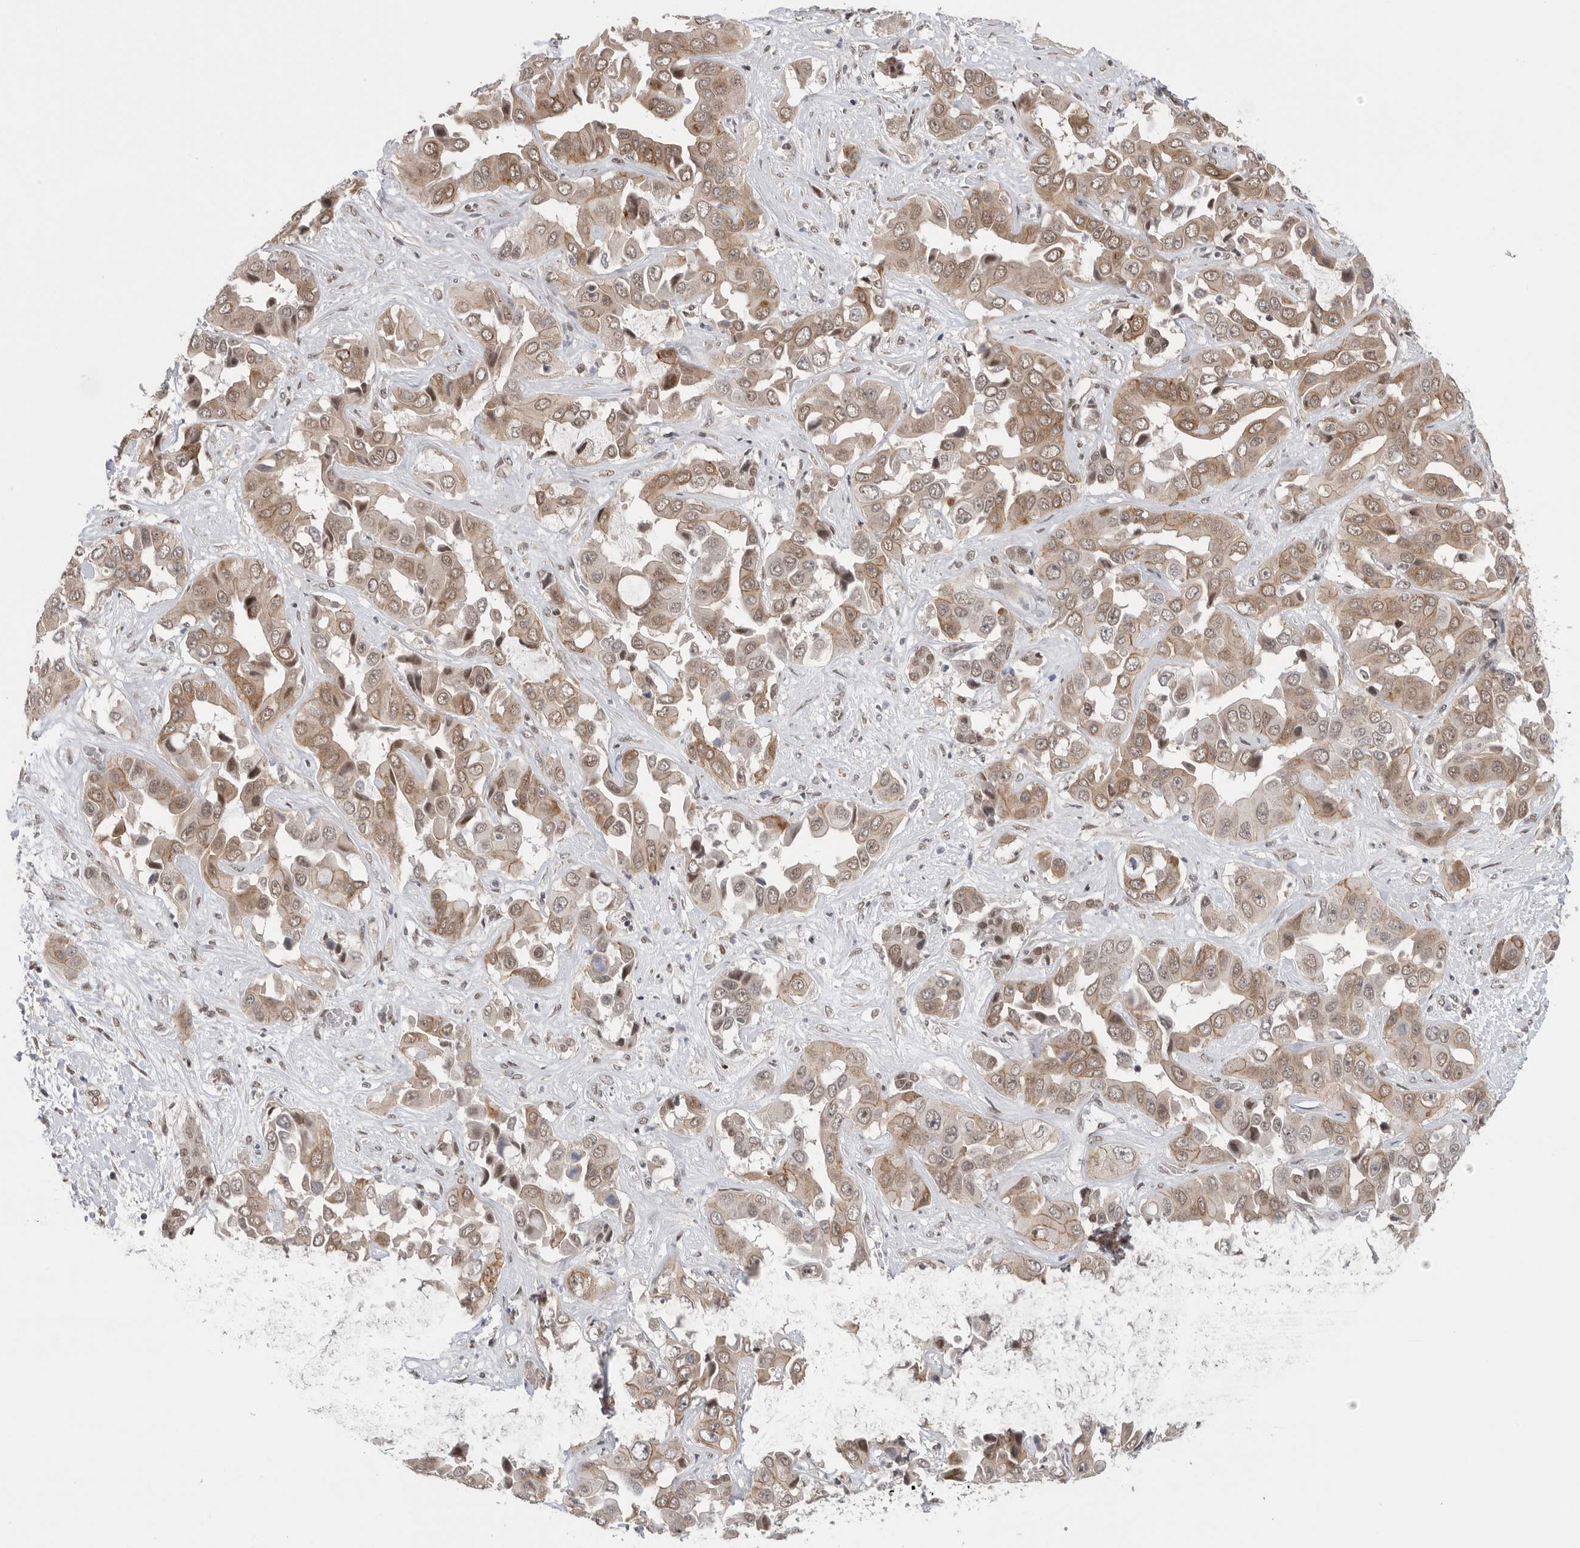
{"staining": {"intensity": "moderate", "quantity": ">75%", "location": "cytoplasmic/membranous,nuclear"}, "tissue": "liver cancer", "cell_type": "Tumor cells", "image_type": "cancer", "snomed": [{"axis": "morphology", "description": "Cholangiocarcinoma"}, {"axis": "topography", "description": "Liver"}], "caption": "Immunohistochemical staining of liver cancer reveals moderate cytoplasmic/membranous and nuclear protein positivity in approximately >75% of tumor cells.", "gene": "VPS50", "patient": {"sex": "female", "age": 52}}